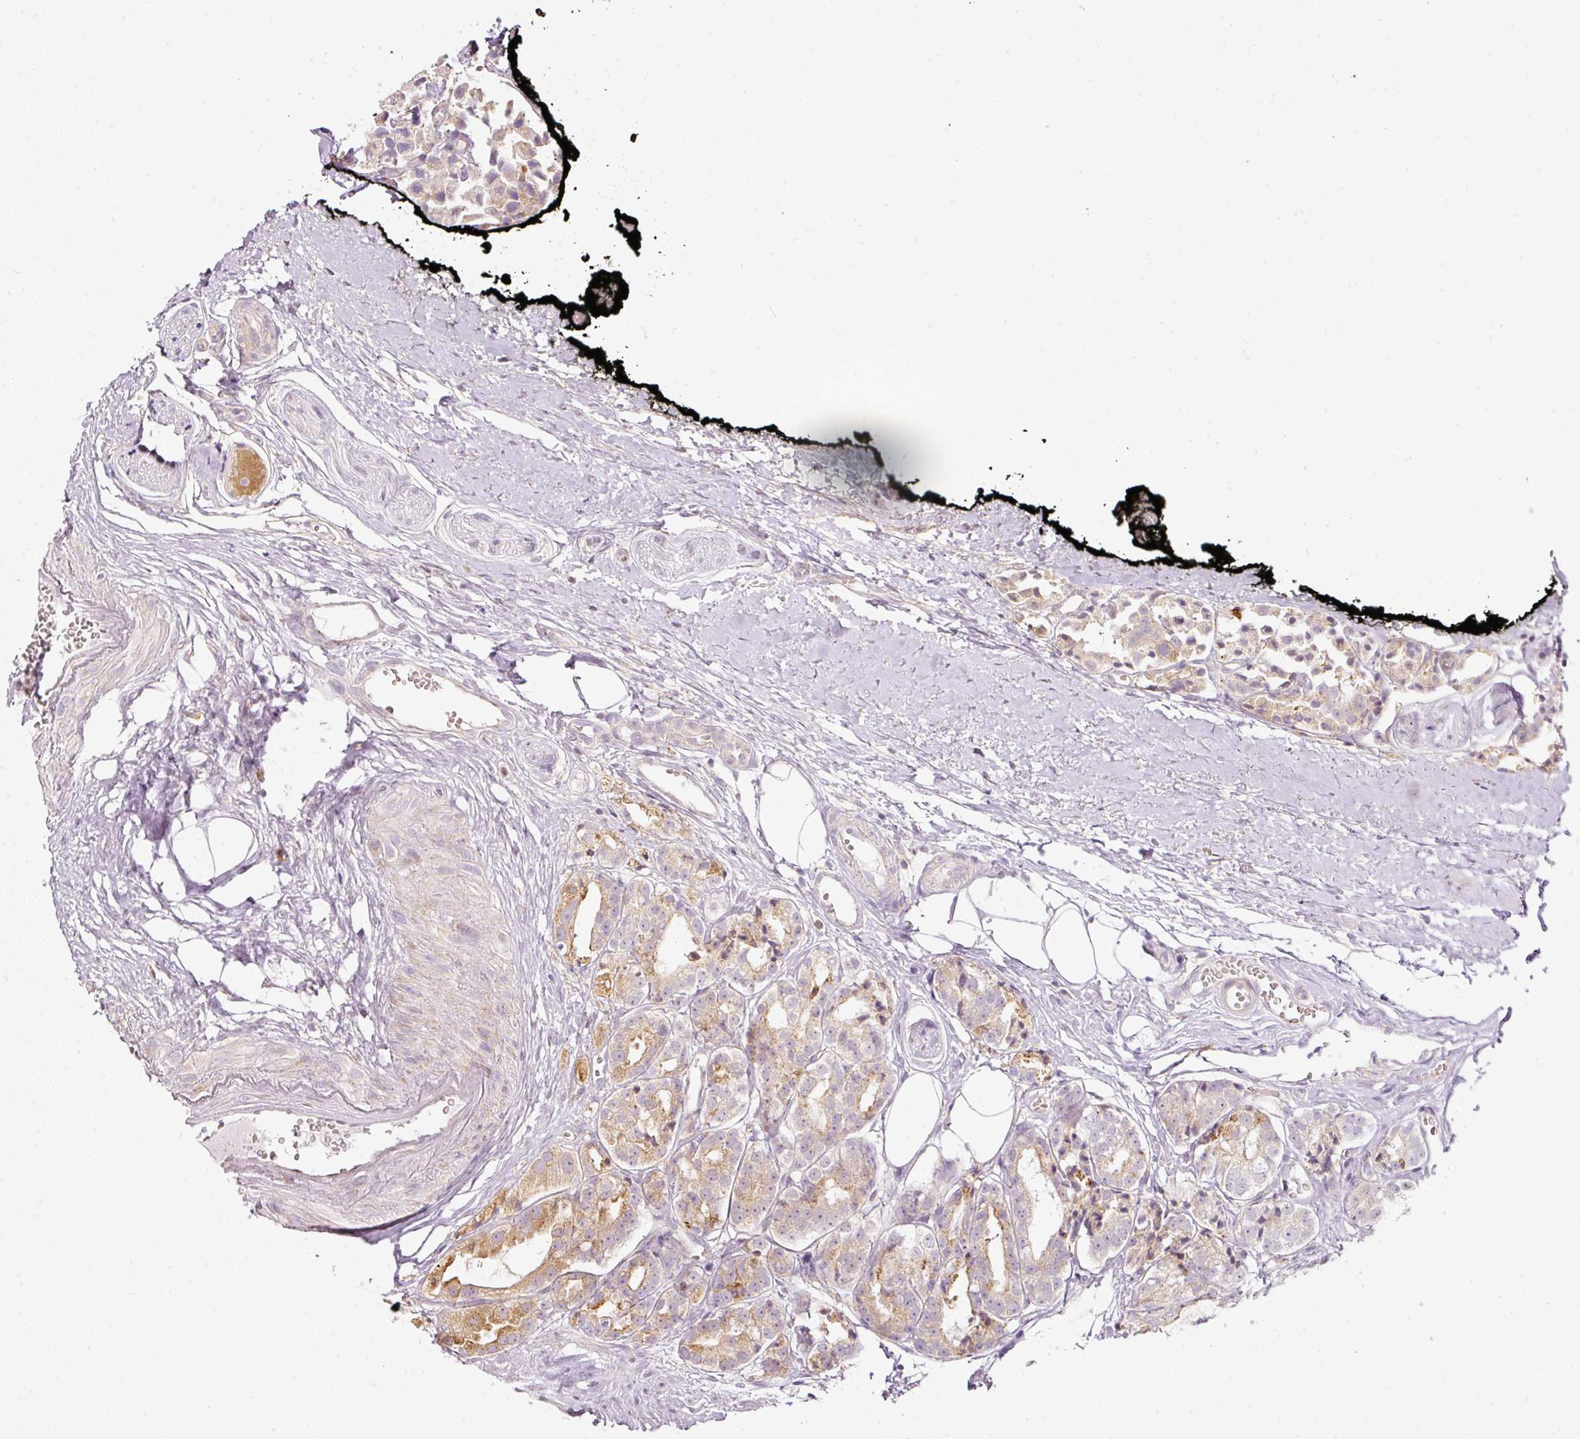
{"staining": {"intensity": "moderate", "quantity": "25%-75%", "location": "cytoplasmic/membranous"}, "tissue": "prostate cancer", "cell_type": "Tumor cells", "image_type": "cancer", "snomed": [{"axis": "morphology", "description": "Adenocarcinoma, High grade"}, {"axis": "topography", "description": "Prostate"}], "caption": "Moderate cytoplasmic/membranous protein staining is present in about 25%-75% of tumor cells in prostate cancer. Immunohistochemistry stains the protein in brown and the nuclei are stained blue.", "gene": "SNAPC5", "patient": {"sex": "male", "age": 71}}